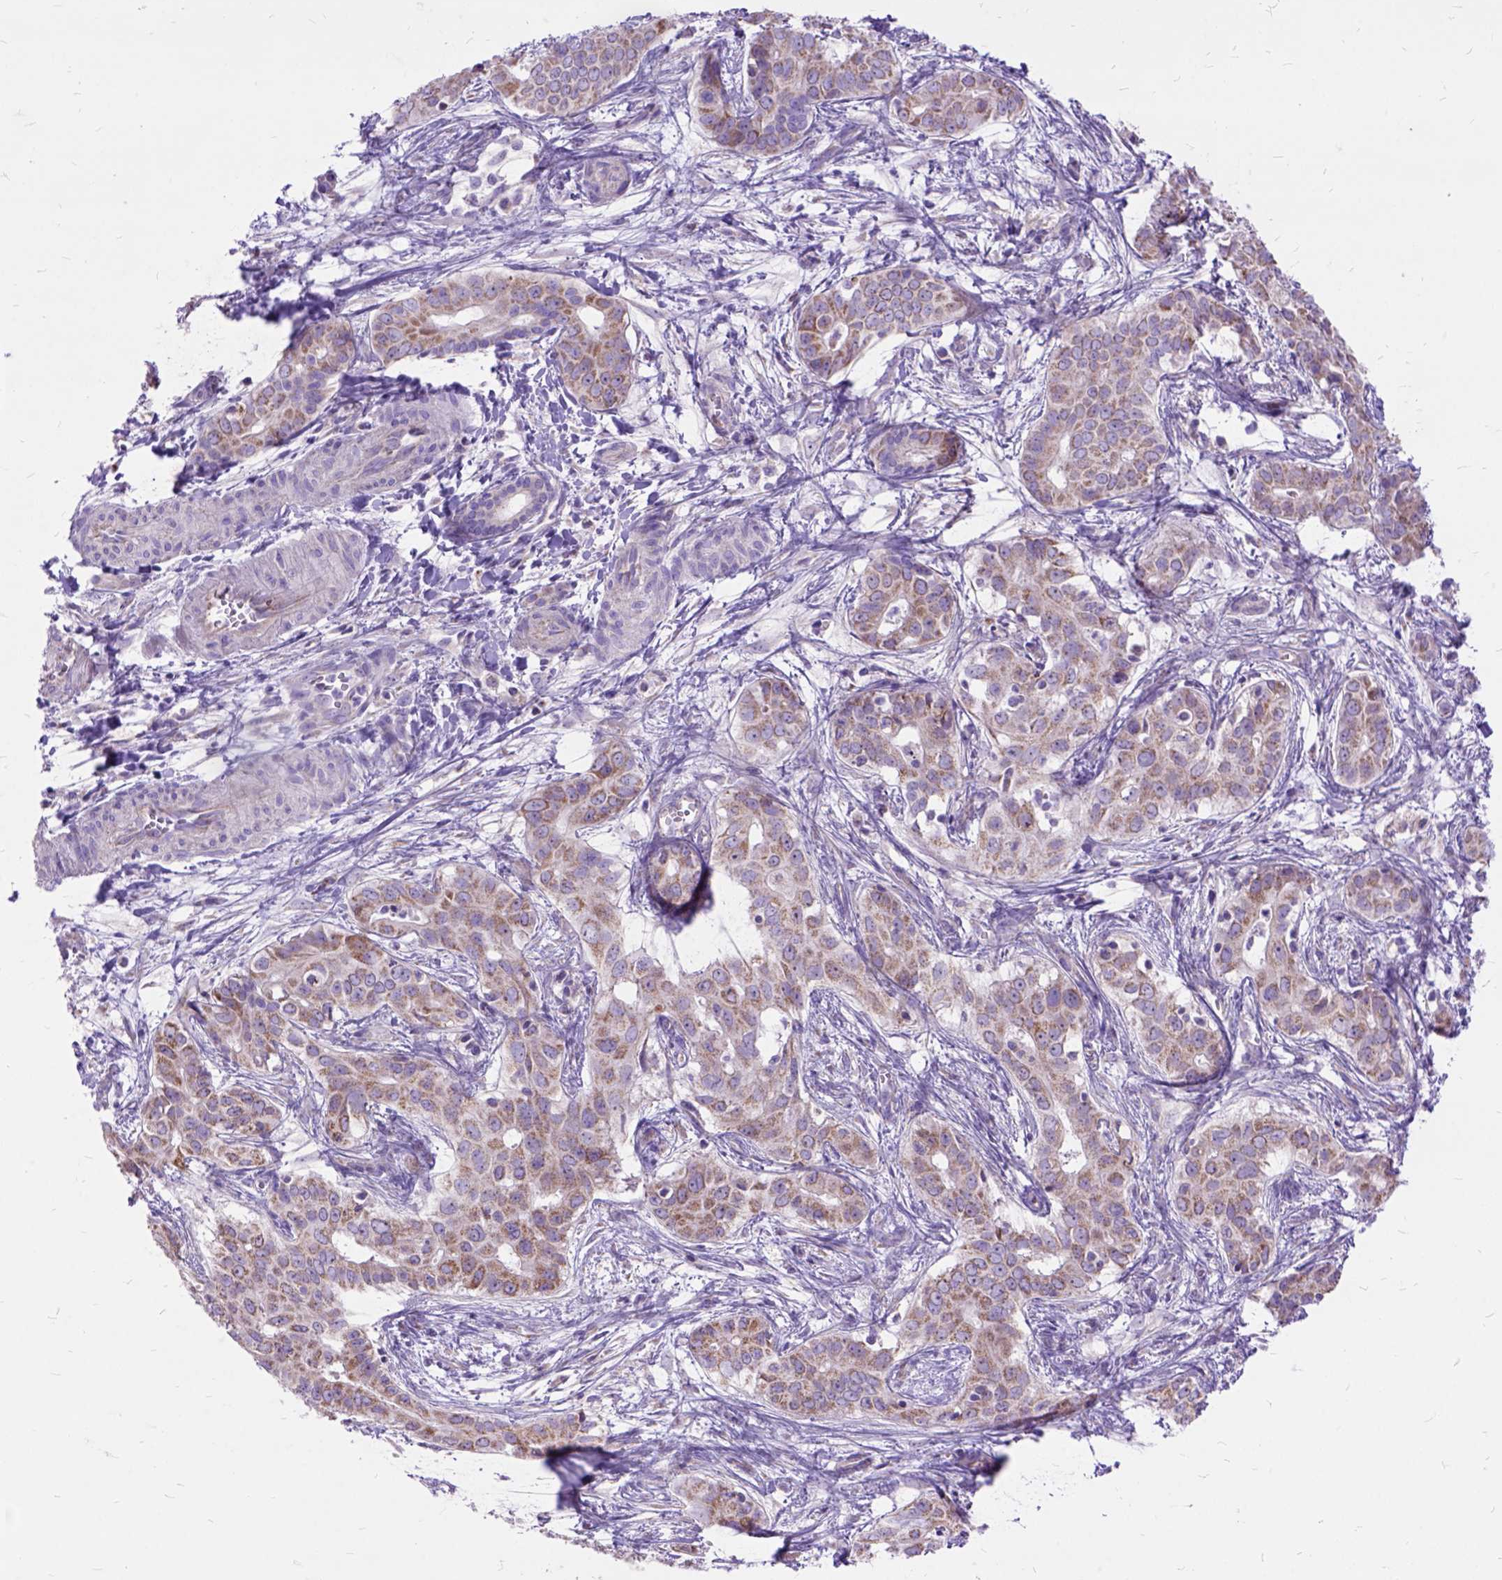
{"staining": {"intensity": "moderate", "quantity": ">75%", "location": "cytoplasmic/membranous"}, "tissue": "liver cancer", "cell_type": "Tumor cells", "image_type": "cancer", "snomed": [{"axis": "morphology", "description": "Cholangiocarcinoma"}, {"axis": "topography", "description": "Liver"}], "caption": "This is a photomicrograph of immunohistochemistry (IHC) staining of cholangiocarcinoma (liver), which shows moderate staining in the cytoplasmic/membranous of tumor cells.", "gene": "CTAG2", "patient": {"sex": "female", "age": 65}}